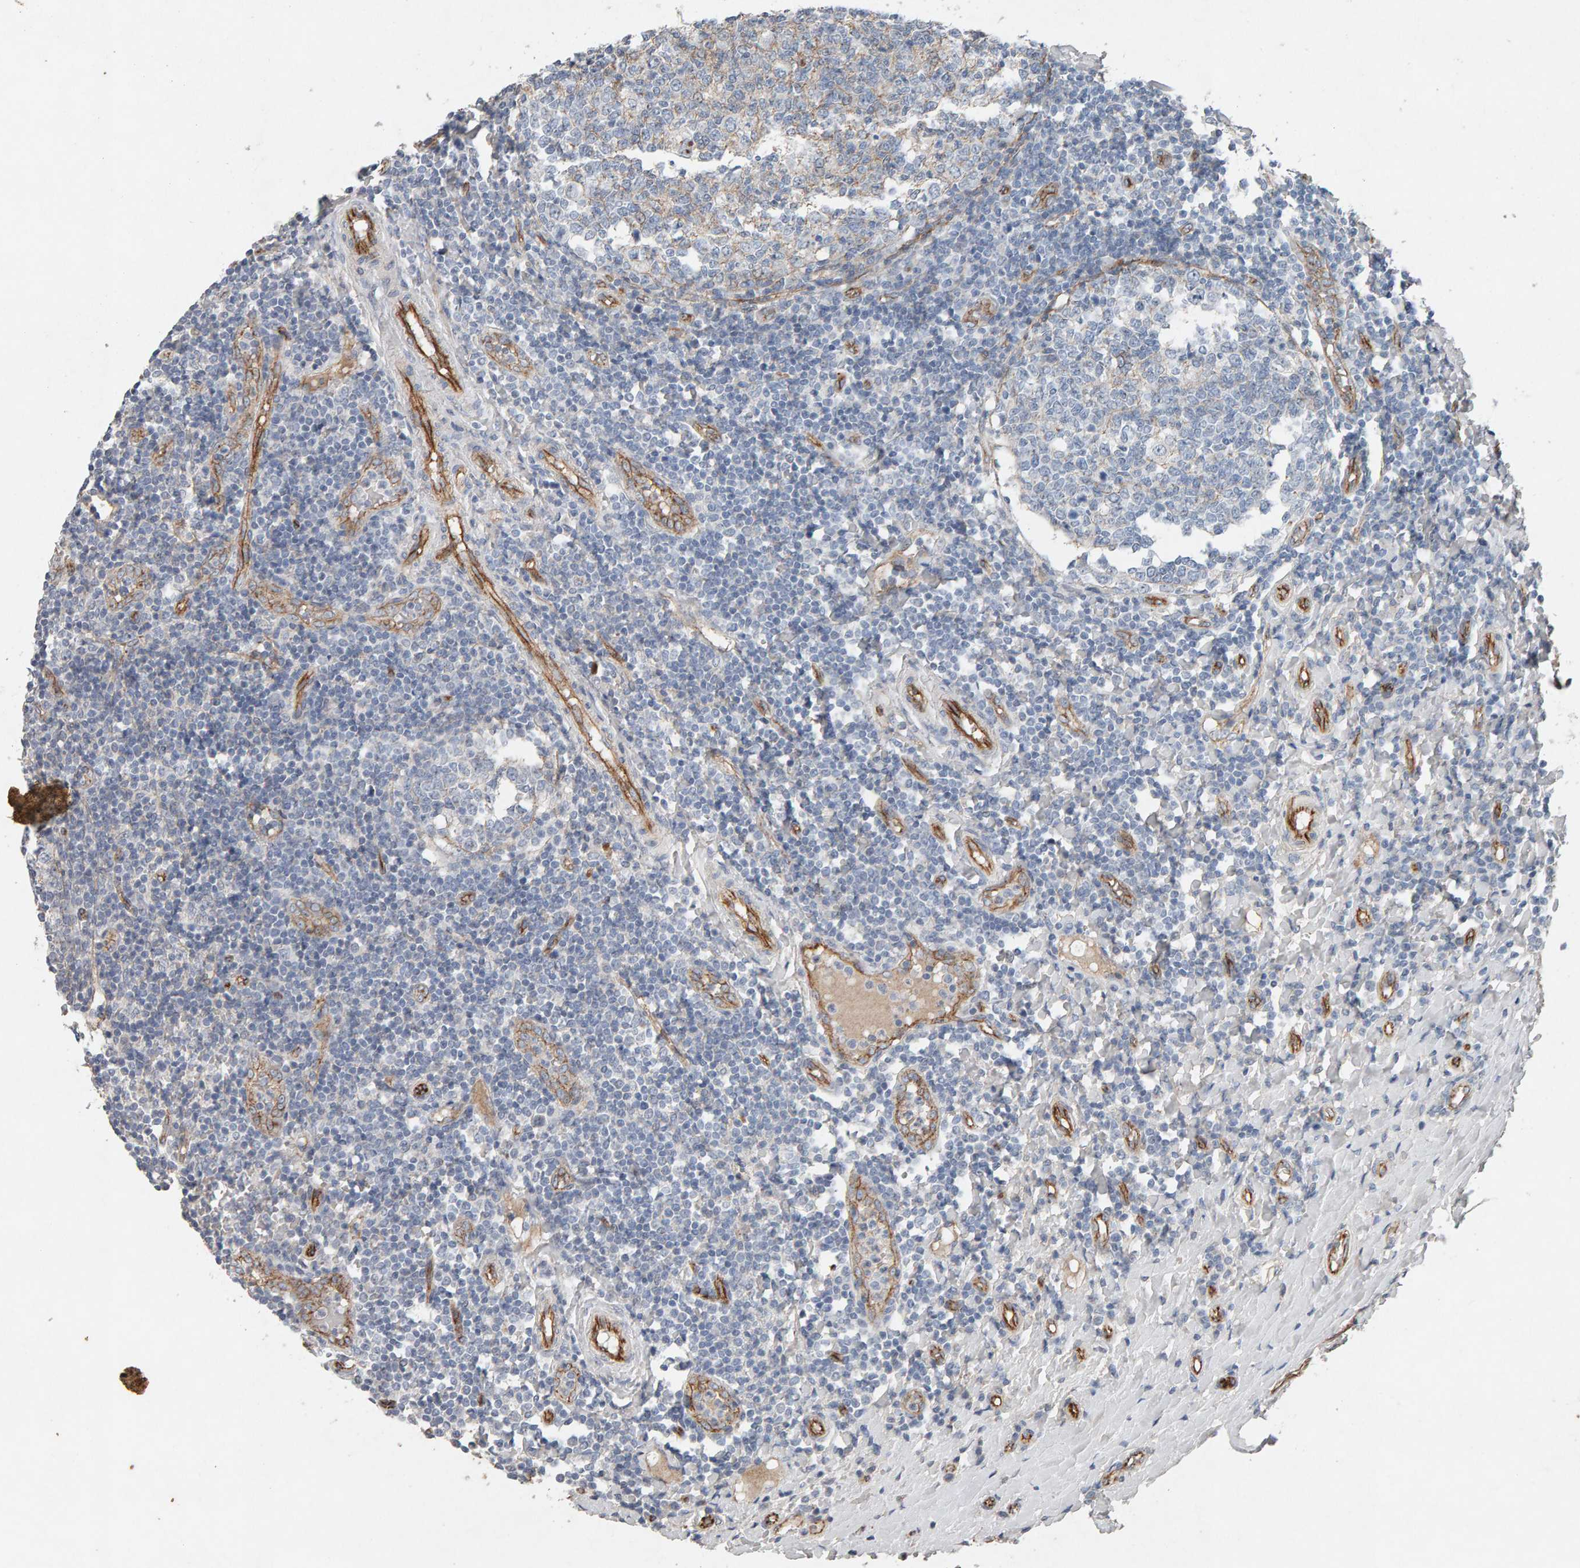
{"staining": {"intensity": "moderate", "quantity": "<25%", "location": "cytoplasmic/membranous"}, "tissue": "tonsil", "cell_type": "Germinal center cells", "image_type": "normal", "snomed": [{"axis": "morphology", "description": "Normal tissue, NOS"}, {"axis": "topography", "description": "Tonsil"}], "caption": "Immunohistochemical staining of benign human tonsil shows moderate cytoplasmic/membranous protein positivity in approximately <25% of germinal center cells.", "gene": "PTPRM", "patient": {"sex": "female", "age": 19}}